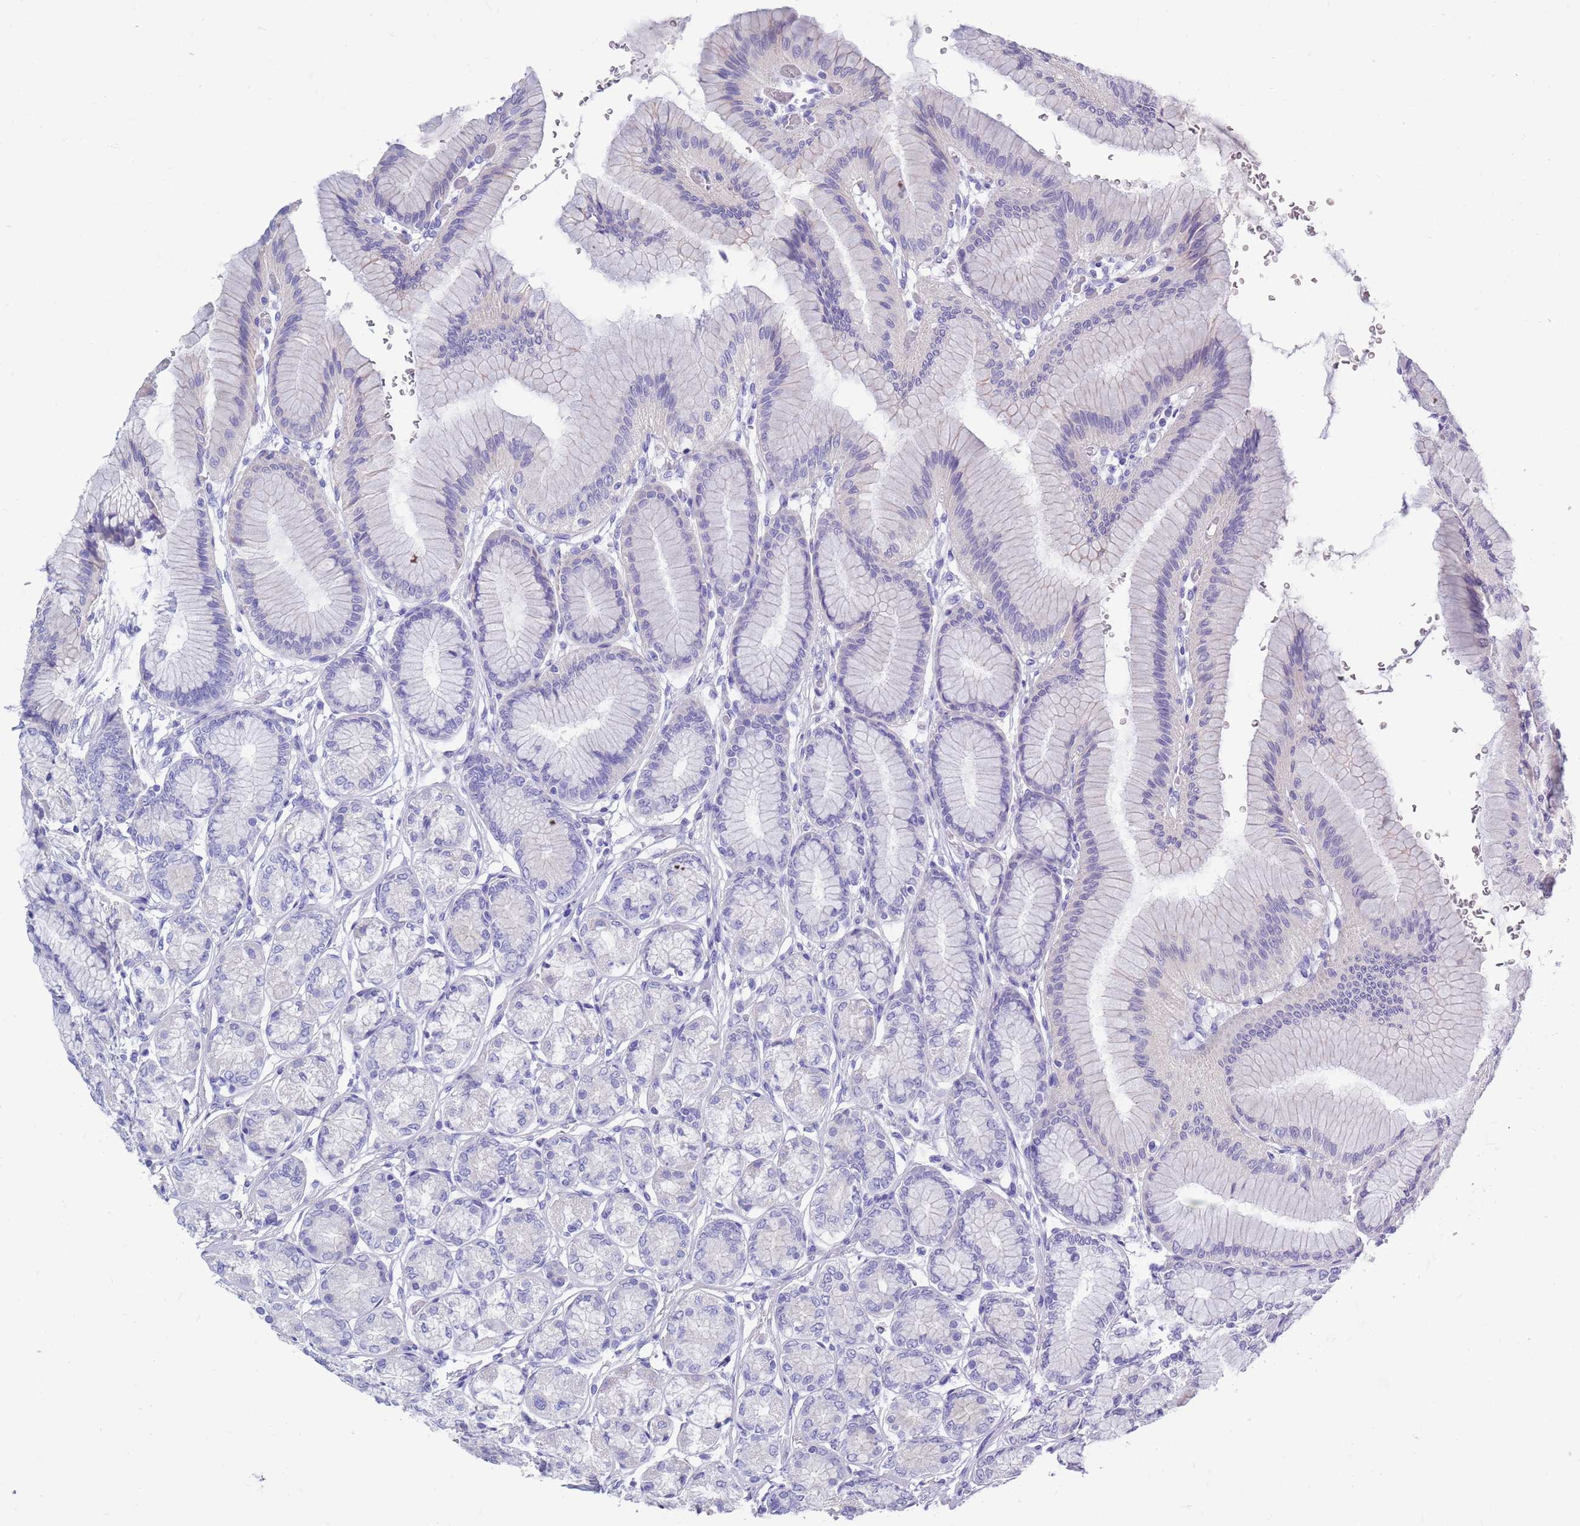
{"staining": {"intensity": "negative", "quantity": "none", "location": "none"}, "tissue": "stomach", "cell_type": "Glandular cells", "image_type": "normal", "snomed": [{"axis": "morphology", "description": "Normal tissue, NOS"}, {"axis": "morphology", "description": "Adenocarcinoma, NOS"}, {"axis": "morphology", "description": "Adenocarcinoma, High grade"}, {"axis": "topography", "description": "Stomach, upper"}, {"axis": "topography", "description": "Stomach"}], "caption": "Immunohistochemistry (IHC) micrograph of unremarkable stomach: human stomach stained with DAB (3,3'-diaminobenzidine) displays no significant protein staining in glandular cells.", "gene": "MTMR2", "patient": {"sex": "female", "age": 65}}